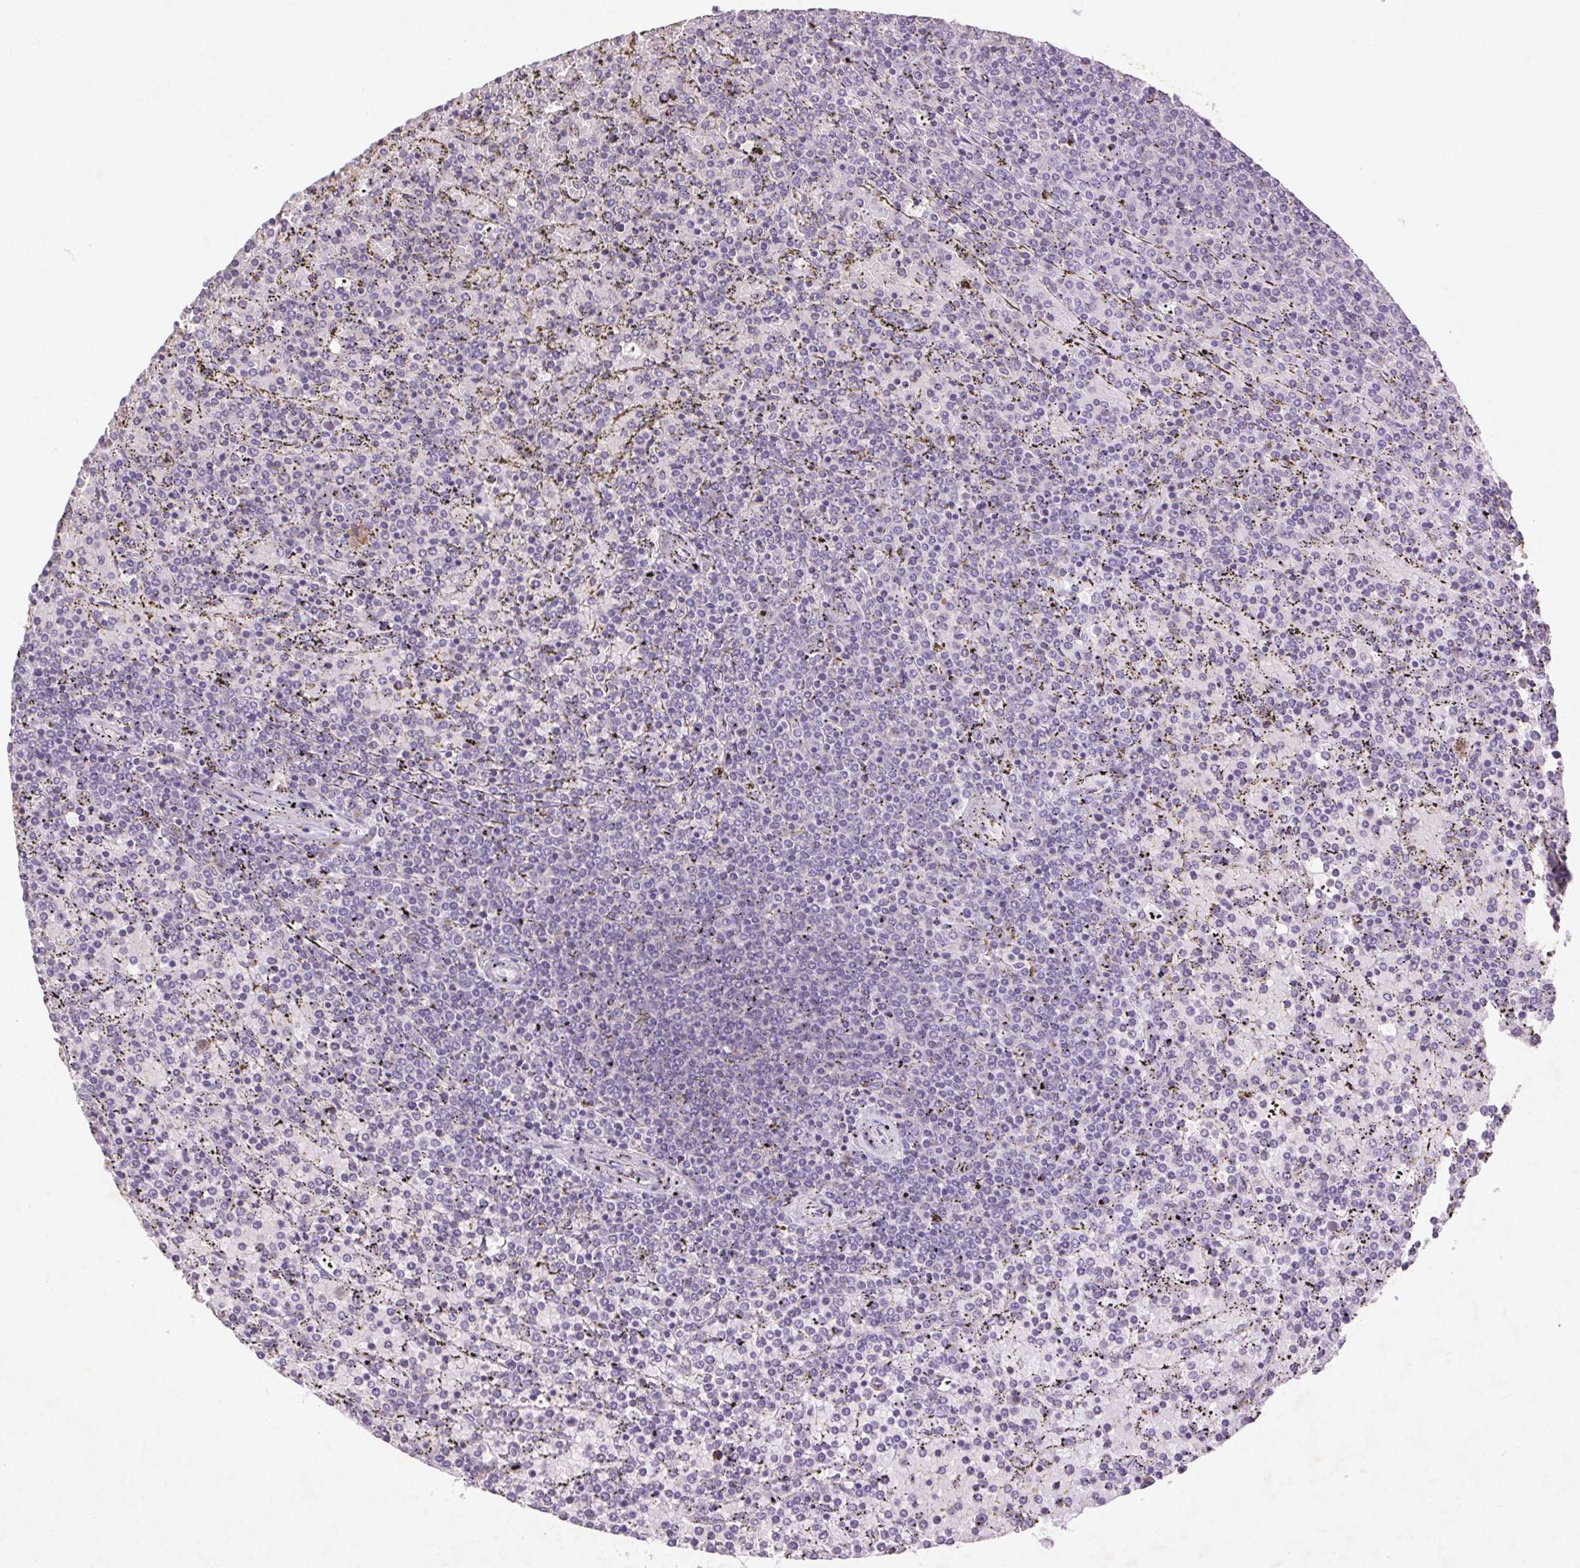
{"staining": {"intensity": "negative", "quantity": "none", "location": "none"}, "tissue": "lymphoma", "cell_type": "Tumor cells", "image_type": "cancer", "snomed": [{"axis": "morphology", "description": "Malignant lymphoma, non-Hodgkin's type, Low grade"}, {"axis": "topography", "description": "Spleen"}], "caption": "Lymphoma was stained to show a protein in brown. There is no significant staining in tumor cells.", "gene": "FNDC7", "patient": {"sex": "female", "age": 77}}